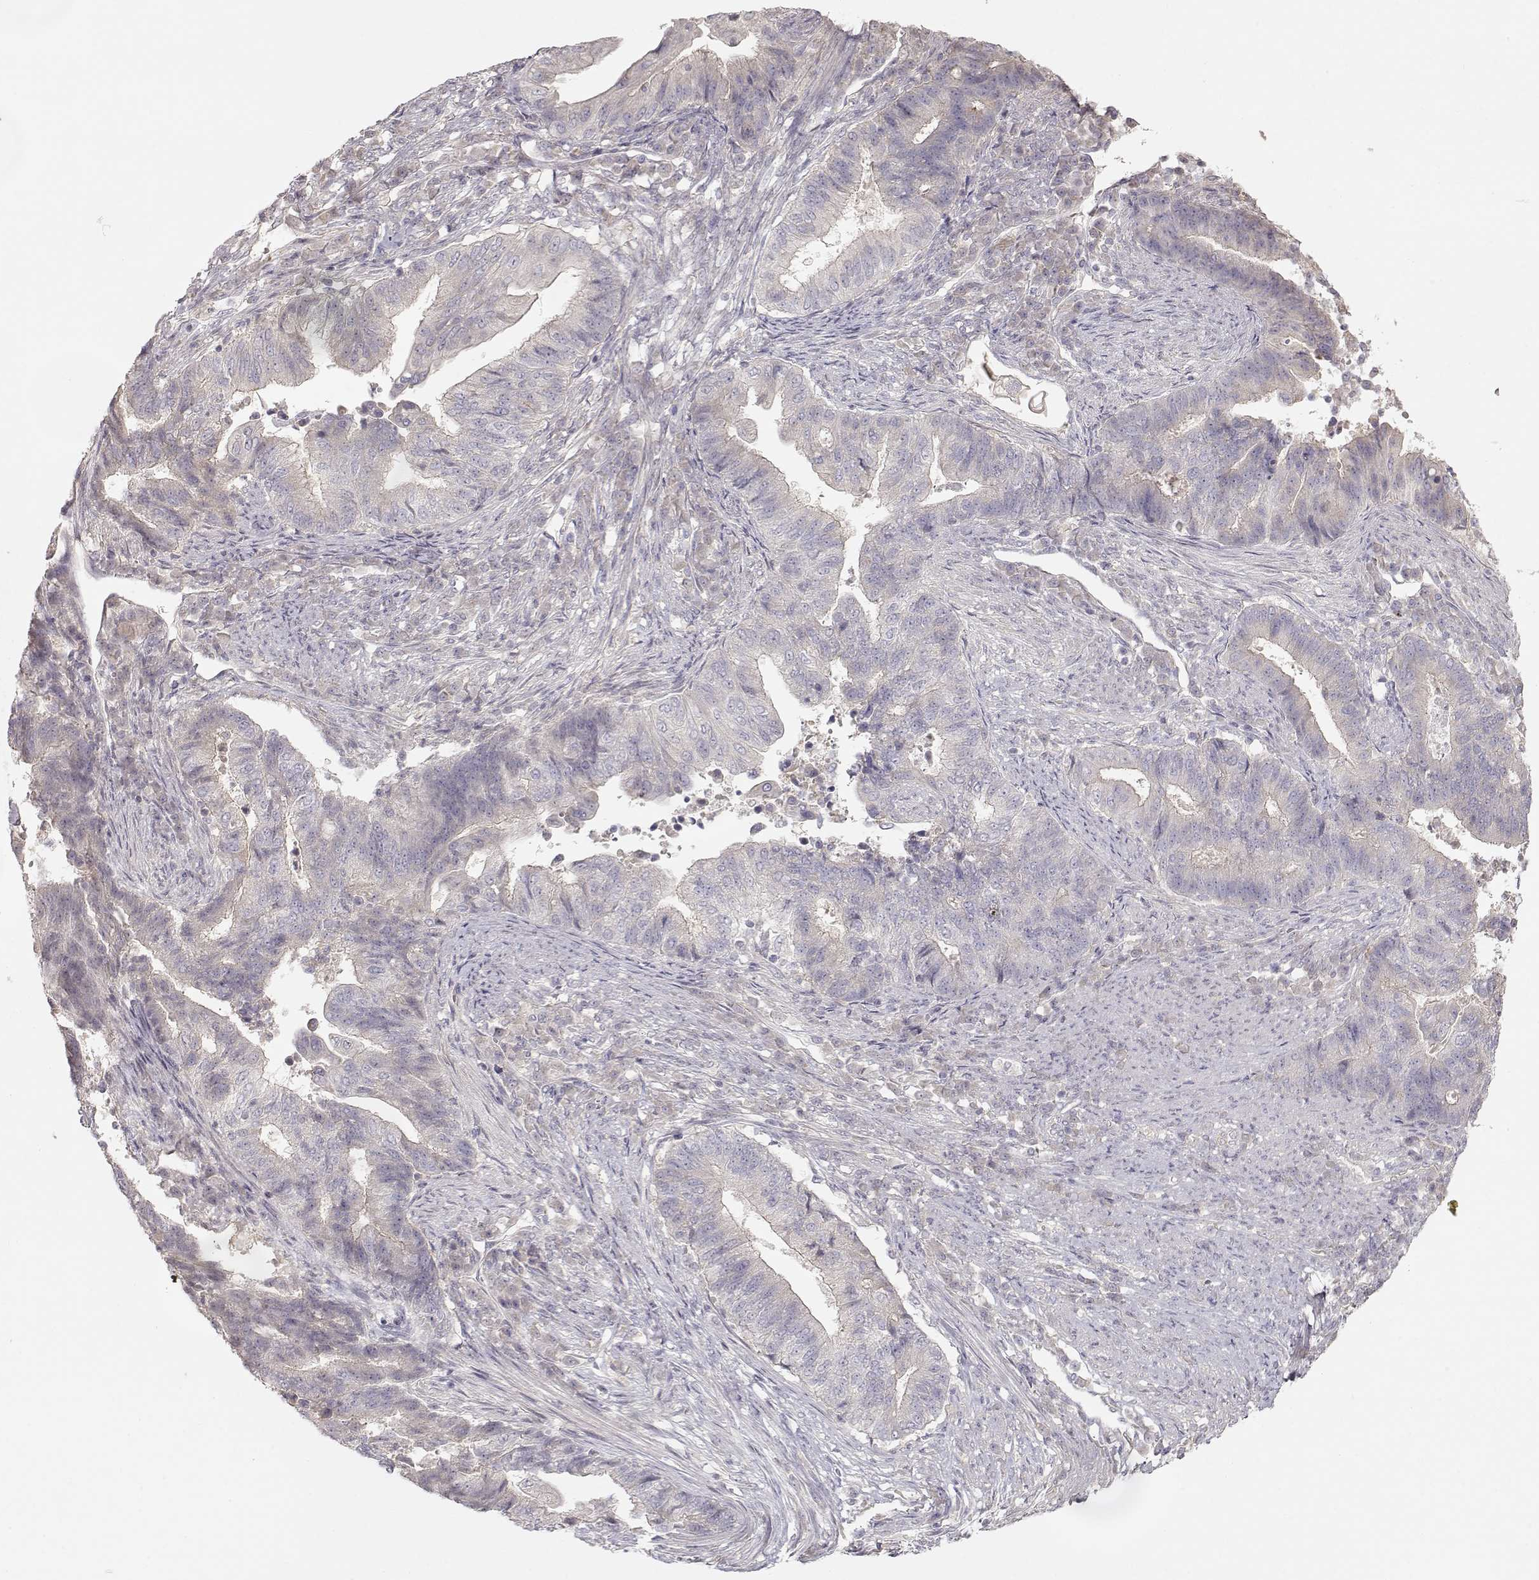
{"staining": {"intensity": "negative", "quantity": "none", "location": "none"}, "tissue": "endometrial cancer", "cell_type": "Tumor cells", "image_type": "cancer", "snomed": [{"axis": "morphology", "description": "Adenocarcinoma, NOS"}, {"axis": "topography", "description": "Uterus"}, {"axis": "topography", "description": "Endometrium"}], "caption": "This is an immunohistochemistry micrograph of human endometrial adenocarcinoma. There is no expression in tumor cells.", "gene": "ARHGAP8", "patient": {"sex": "female", "age": 54}}